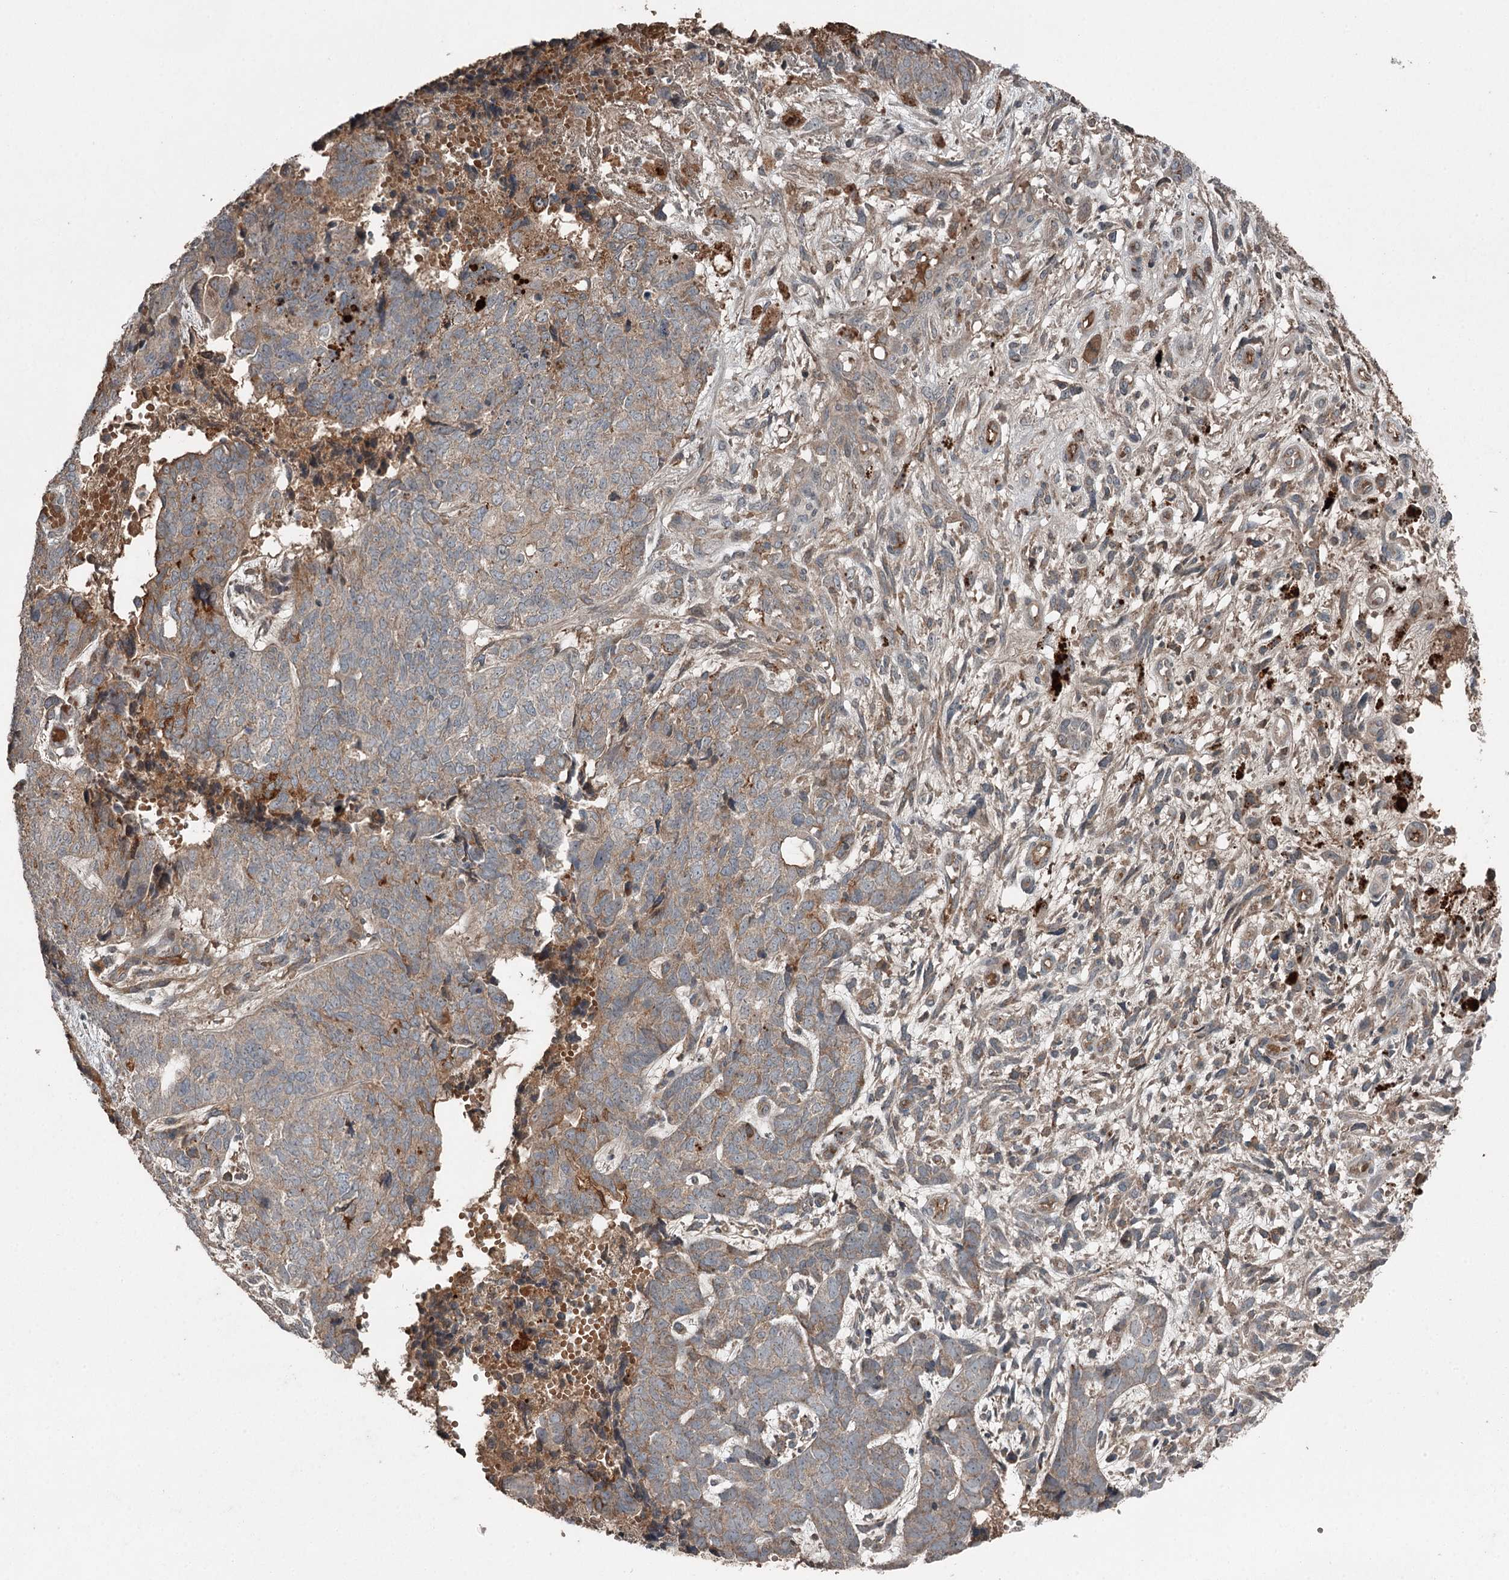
{"staining": {"intensity": "weak", "quantity": "25%-75%", "location": "cytoplasmic/membranous"}, "tissue": "cervical cancer", "cell_type": "Tumor cells", "image_type": "cancer", "snomed": [{"axis": "morphology", "description": "Squamous cell carcinoma, NOS"}, {"axis": "topography", "description": "Cervix"}], "caption": "The immunohistochemical stain highlights weak cytoplasmic/membranous positivity in tumor cells of squamous cell carcinoma (cervical) tissue. Using DAB (3,3'-diaminobenzidine) (brown) and hematoxylin (blue) stains, captured at high magnification using brightfield microscopy.", "gene": "SLC39A8", "patient": {"sex": "female", "age": 63}}